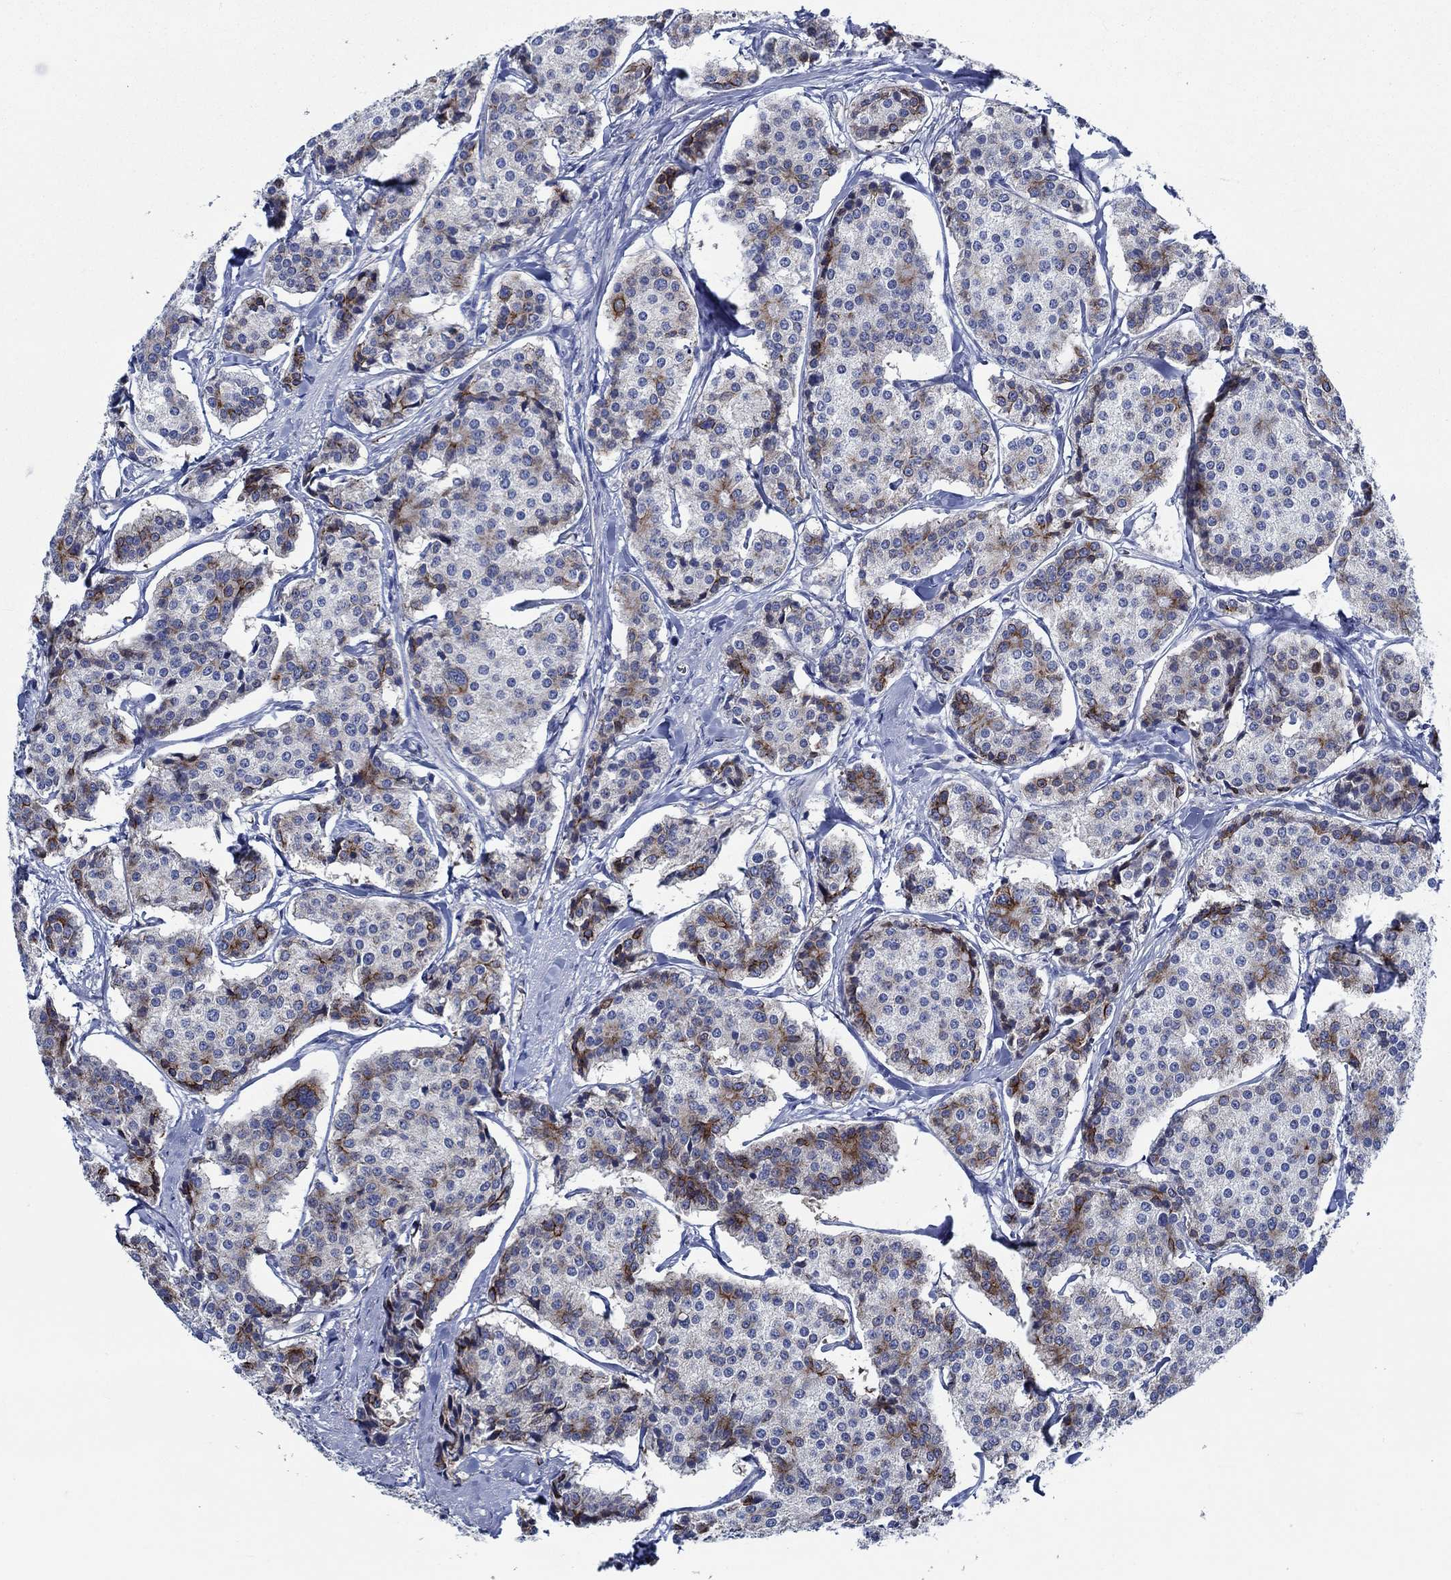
{"staining": {"intensity": "moderate", "quantity": "25%-75%", "location": "cytoplasmic/membranous"}, "tissue": "carcinoid", "cell_type": "Tumor cells", "image_type": "cancer", "snomed": [{"axis": "morphology", "description": "Carcinoid, malignant, NOS"}, {"axis": "topography", "description": "Small intestine"}], "caption": "An IHC image of tumor tissue is shown. Protein staining in brown labels moderate cytoplasmic/membranous positivity in carcinoid within tumor cells.", "gene": "SVEP1", "patient": {"sex": "female", "age": 65}}